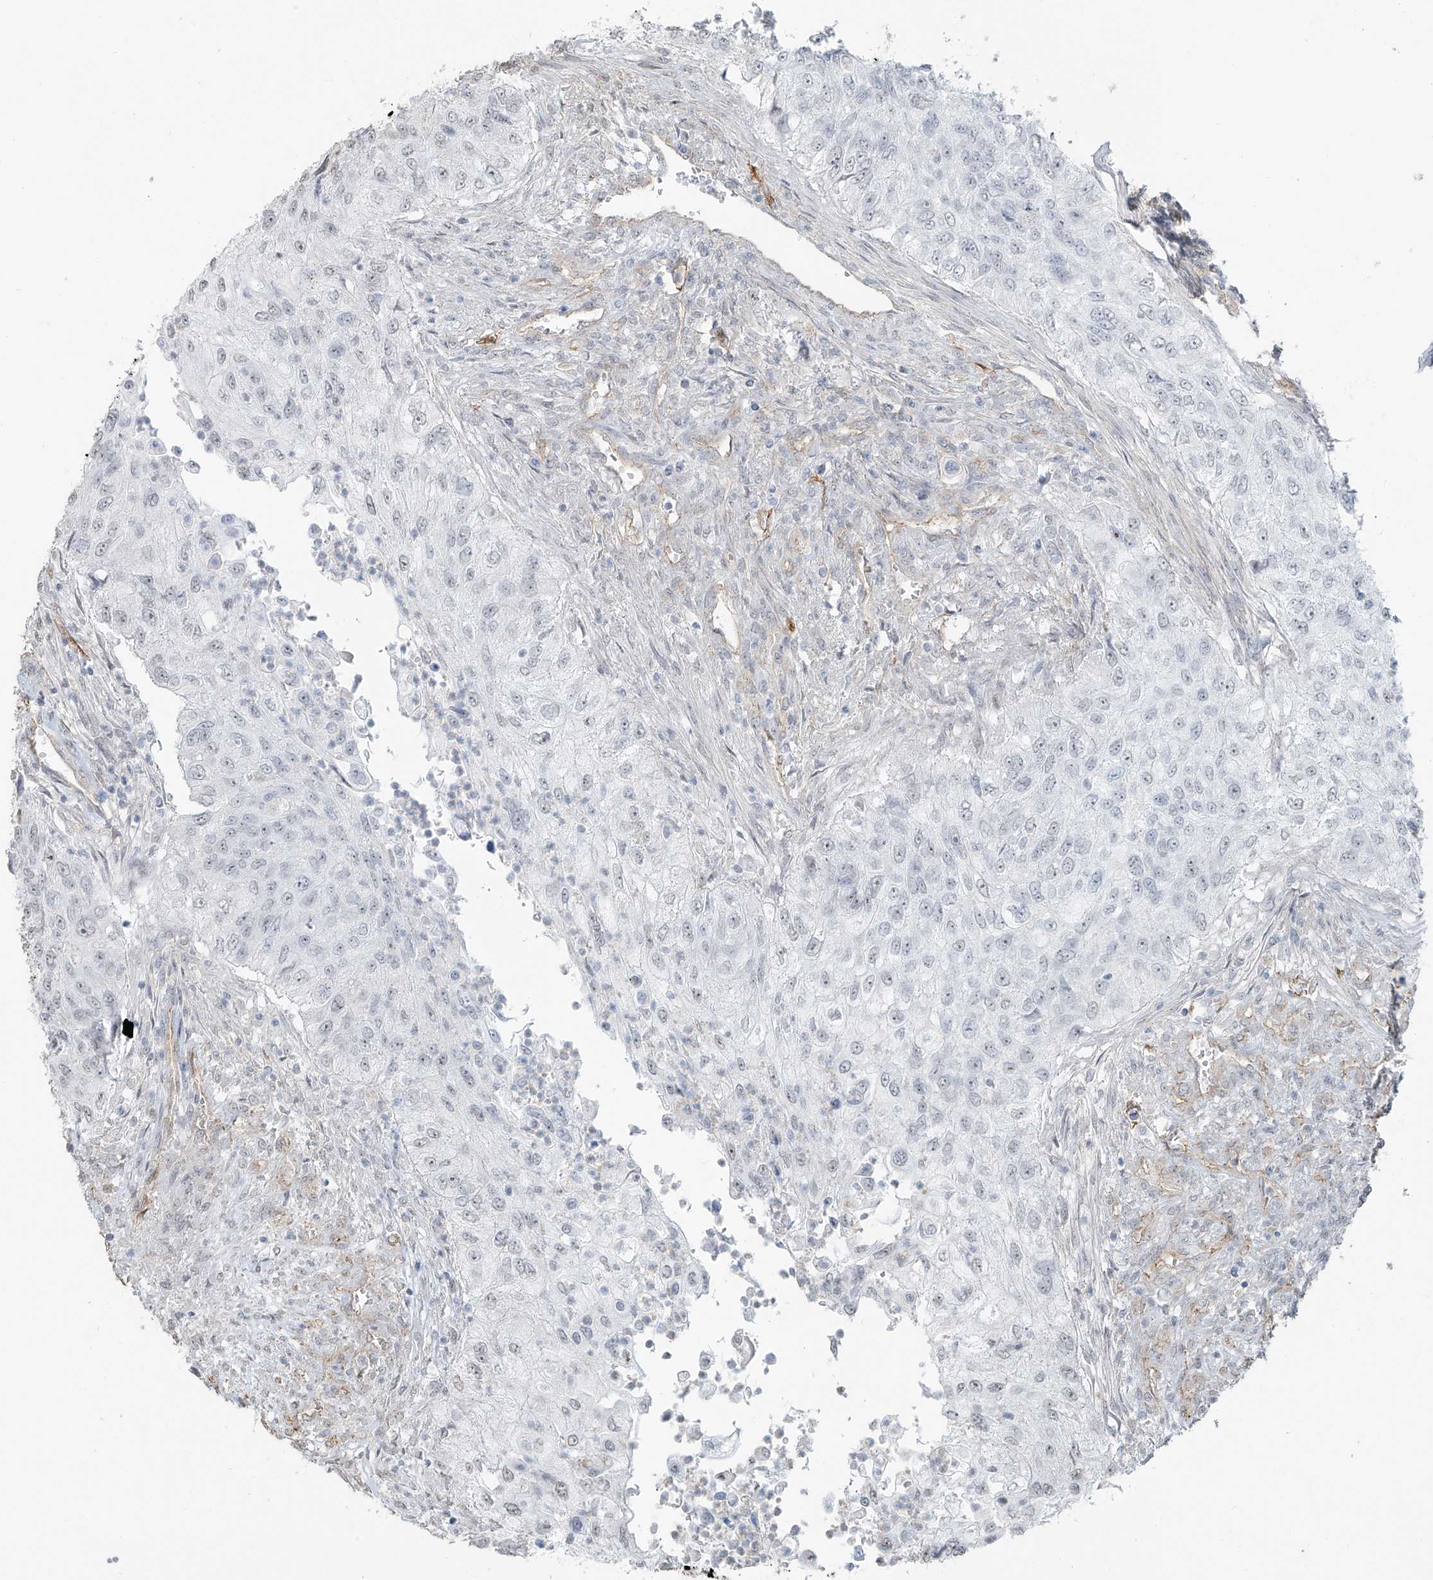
{"staining": {"intensity": "negative", "quantity": "none", "location": "none"}, "tissue": "urothelial cancer", "cell_type": "Tumor cells", "image_type": "cancer", "snomed": [{"axis": "morphology", "description": "Urothelial carcinoma, High grade"}, {"axis": "topography", "description": "Urinary bladder"}], "caption": "High power microscopy image of an immunohistochemistry histopathology image of high-grade urothelial carcinoma, revealing no significant expression in tumor cells.", "gene": "TUBE1", "patient": {"sex": "female", "age": 60}}